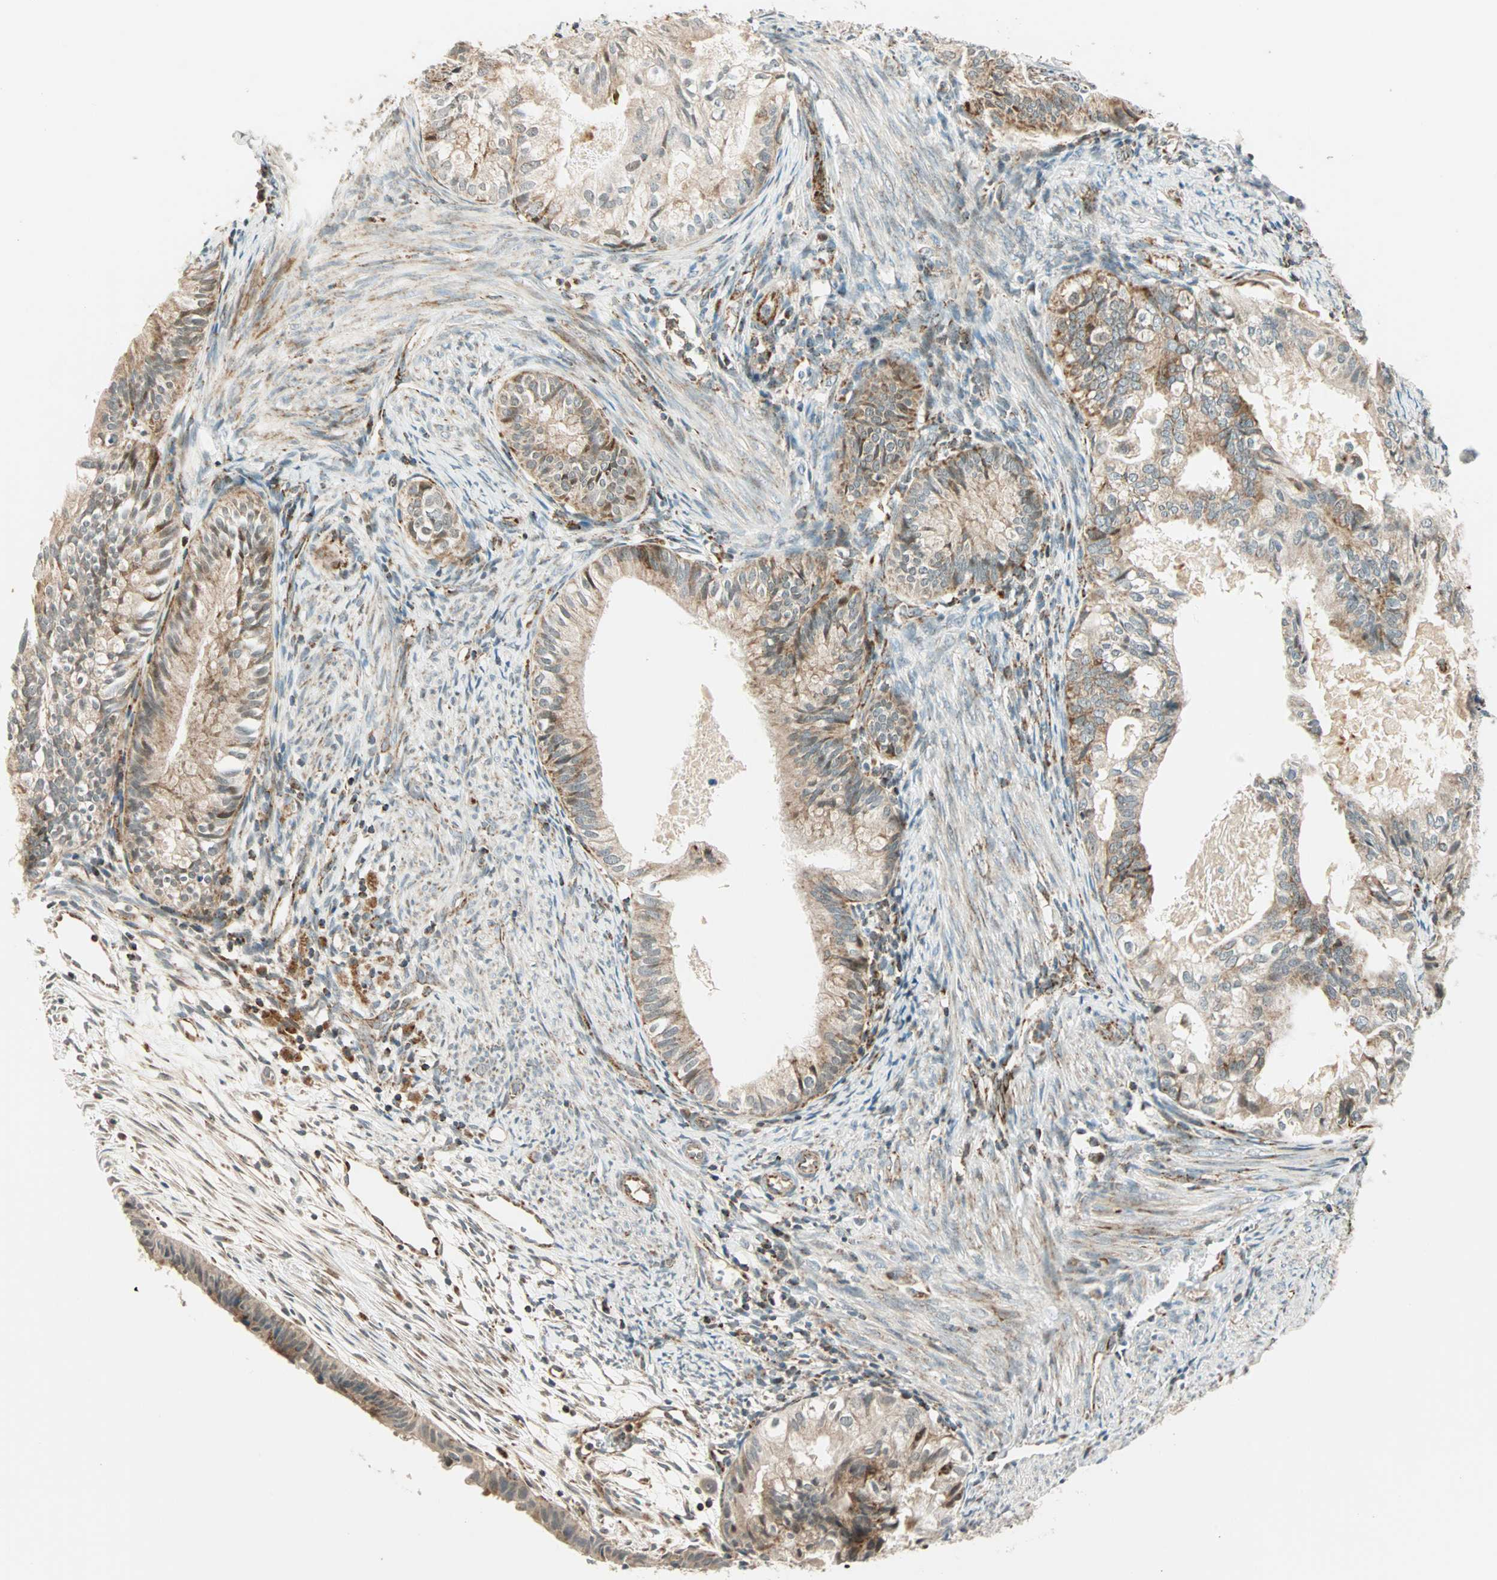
{"staining": {"intensity": "weak", "quantity": "25%-75%", "location": "cytoplasmic/membranous"}, "tissue": "cervical cancer", "cell_type": "Tumor cells", "image_type": "cancer", "snomed": [{"axis": "morphology", "description": "Normal tissue, NOS"}, {"axis": "morphology", "description": "Adenocarcinoma, NOS"}, {"axis": "topography", "description": "Cervix"}, {"axis": "topography", "description": "Endometrium"}], "caption": "Weak cytoplasmic/membranous staining is present in about 25%-75% of tumor cells in adenocarcinoma (cervical). (Stains: DAB in brown, nuclei in blue, Microscopy: brightfield microscopy at high magnification).", "gene": "SPRY4", "patient": {"sex": "female", "age": 86}}